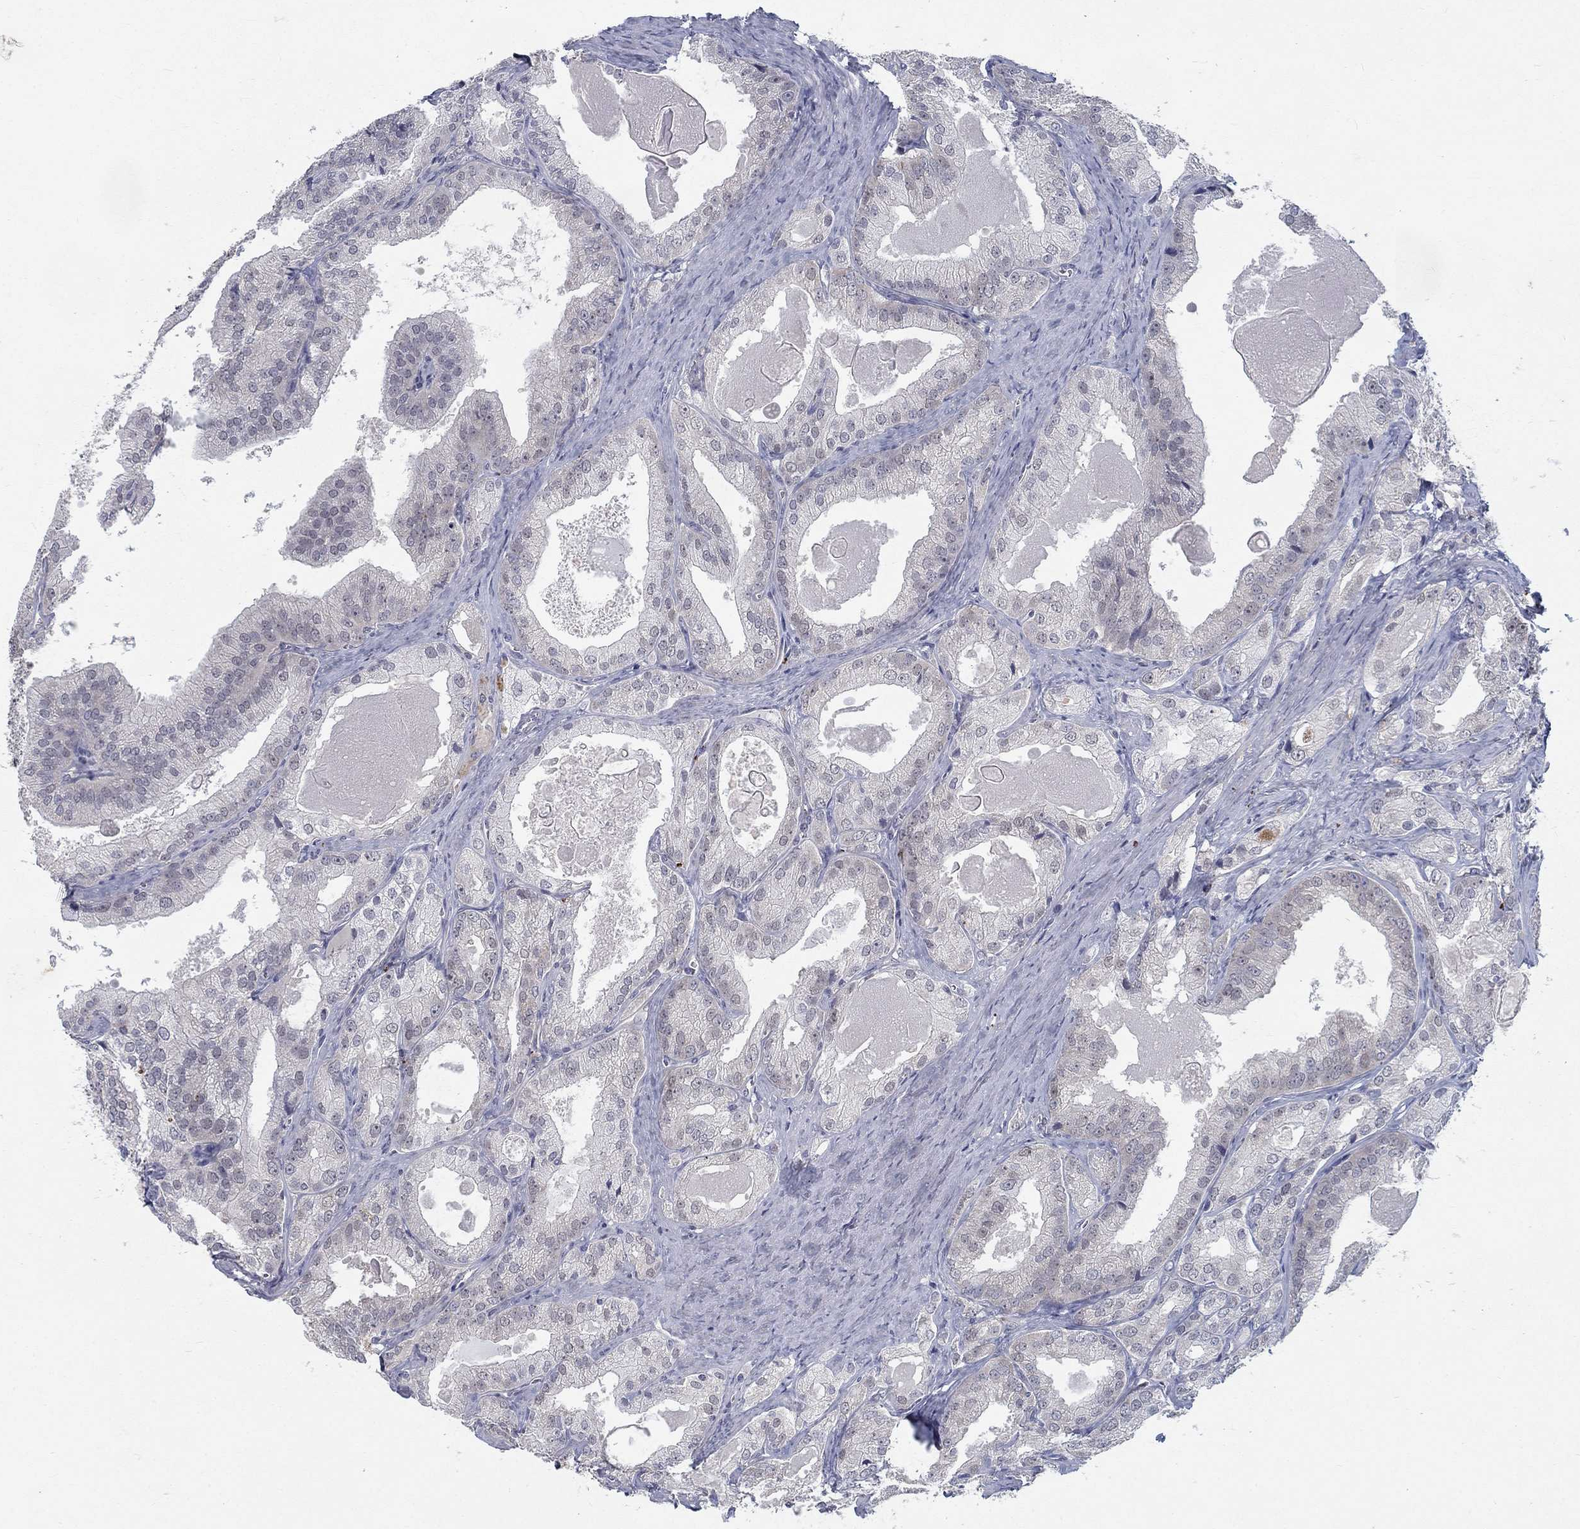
{"staining": {"intensity": "negative", "quantity": "none", "location": "none"}, "tissue": "prostate cancer", "cell_type": "Tumor cells", "image_type": "cancer", "snomed": [{"axis": "morphology", "description": "Adenocarcinoma, NOS"}, {"axis": "morphology", "description": "Adenocarcinoma, High grade"}, {"axis": "topography", "description": "Prostate"}], "caption": "IHC micrograph of human prostate cancer (adenocarcinoma (high-grade)) stained for a protein (brown), which shows no staining in tumor cells. (IHC, brightfield microscopy, high magnification).", "gene": "MTSS2", "patient": {"sex": "male", "age": 70}}